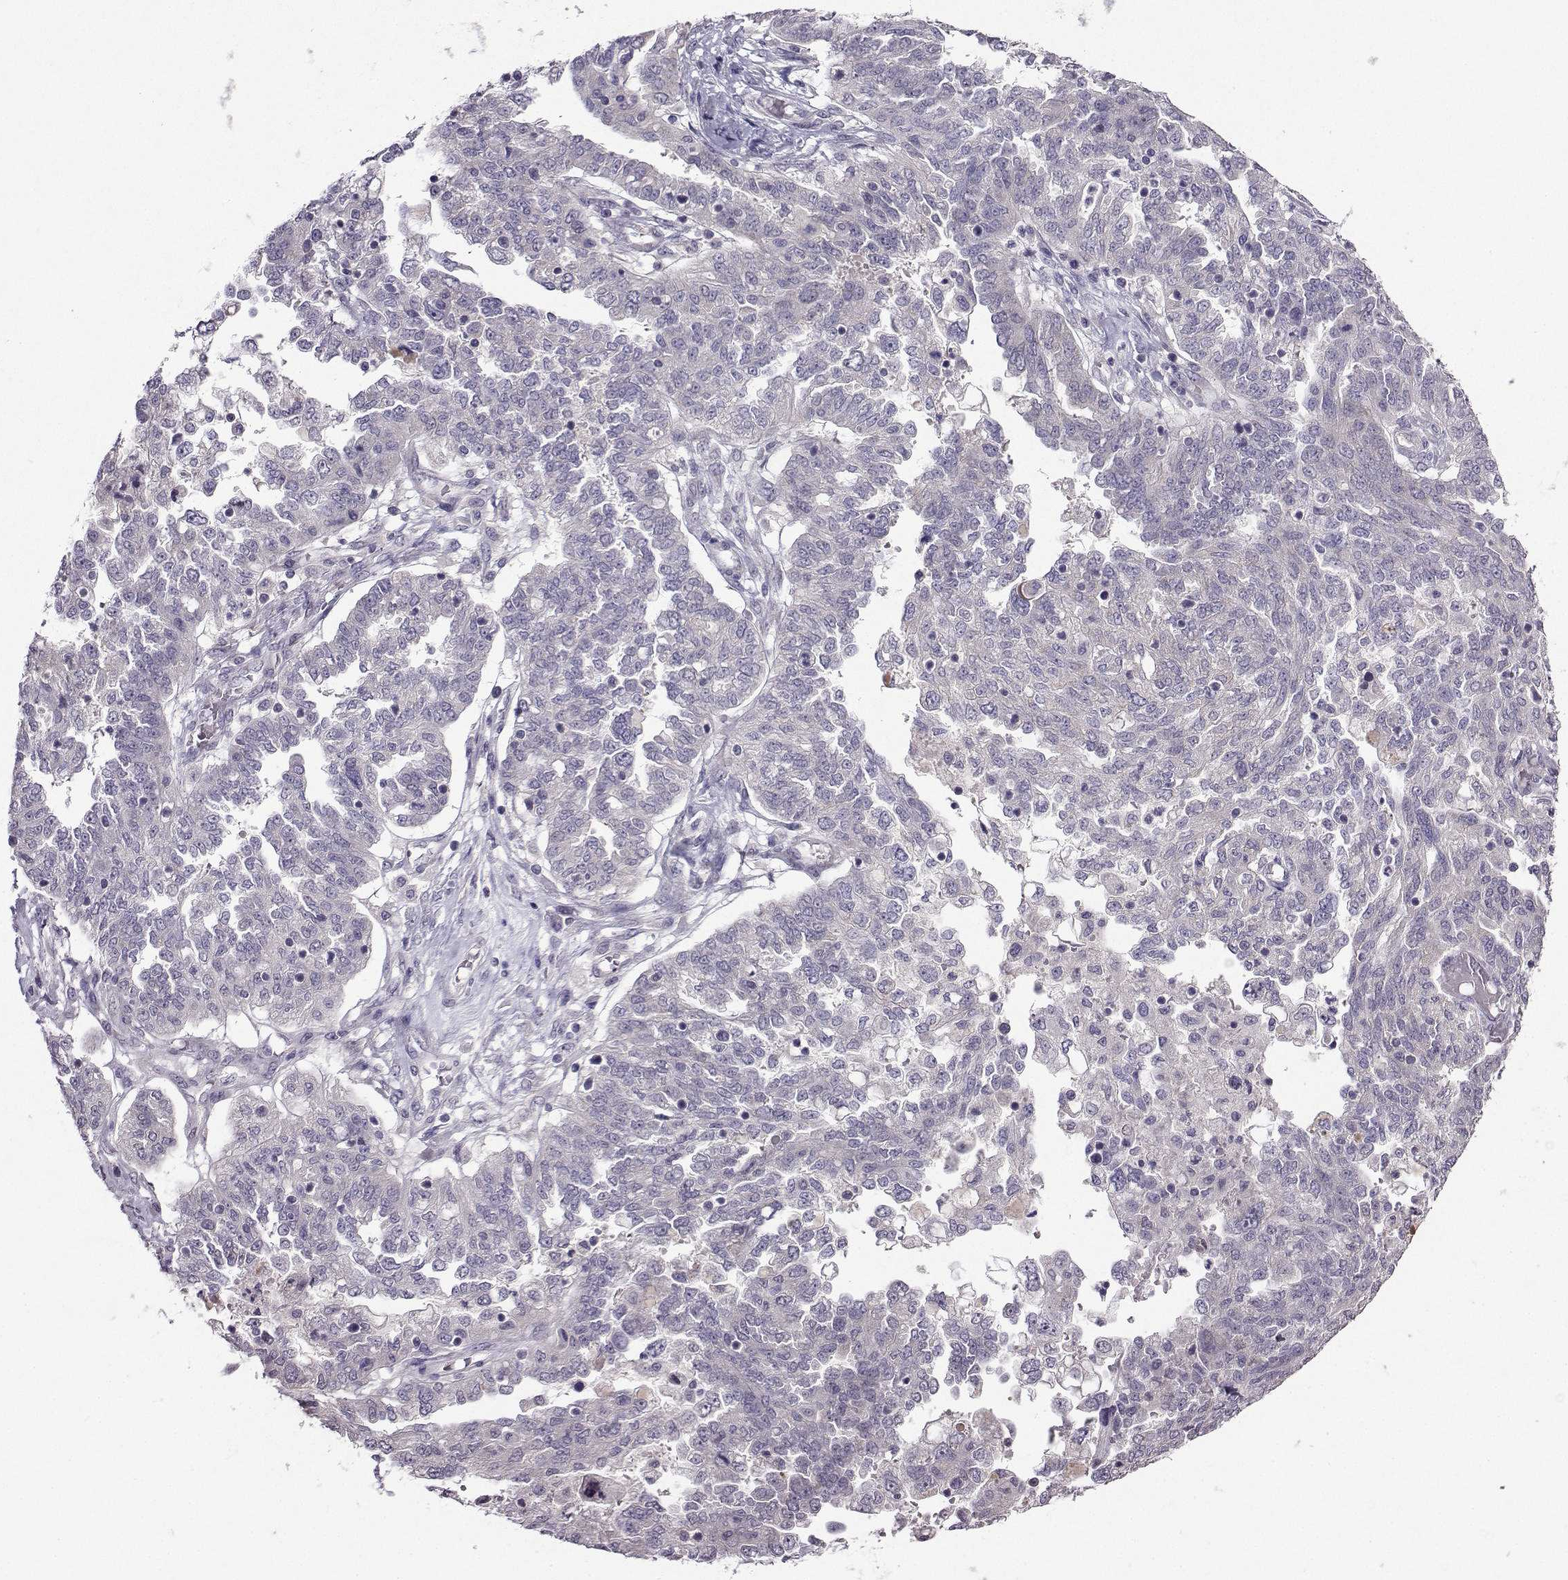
{"staining": {"intensity": "negative", "quantity": "none", "location": "none"}, "tissue": "ovarian cancer", "cell_type": "Tumor cells", "image_type": "cancer", "snomed": [{"axis": "morphology", "description": "Cystadenocarcinoma, serous, NOS"}, {"axis": "topography", "description": "Ovary"}], "caption": "Ovarian serous cystadenocarcinoma was stained to show a protein in brown. There is no significant expression in tumor cells.", "gene": "DDX20", "patient": {"sex": "female", "age": 67}}